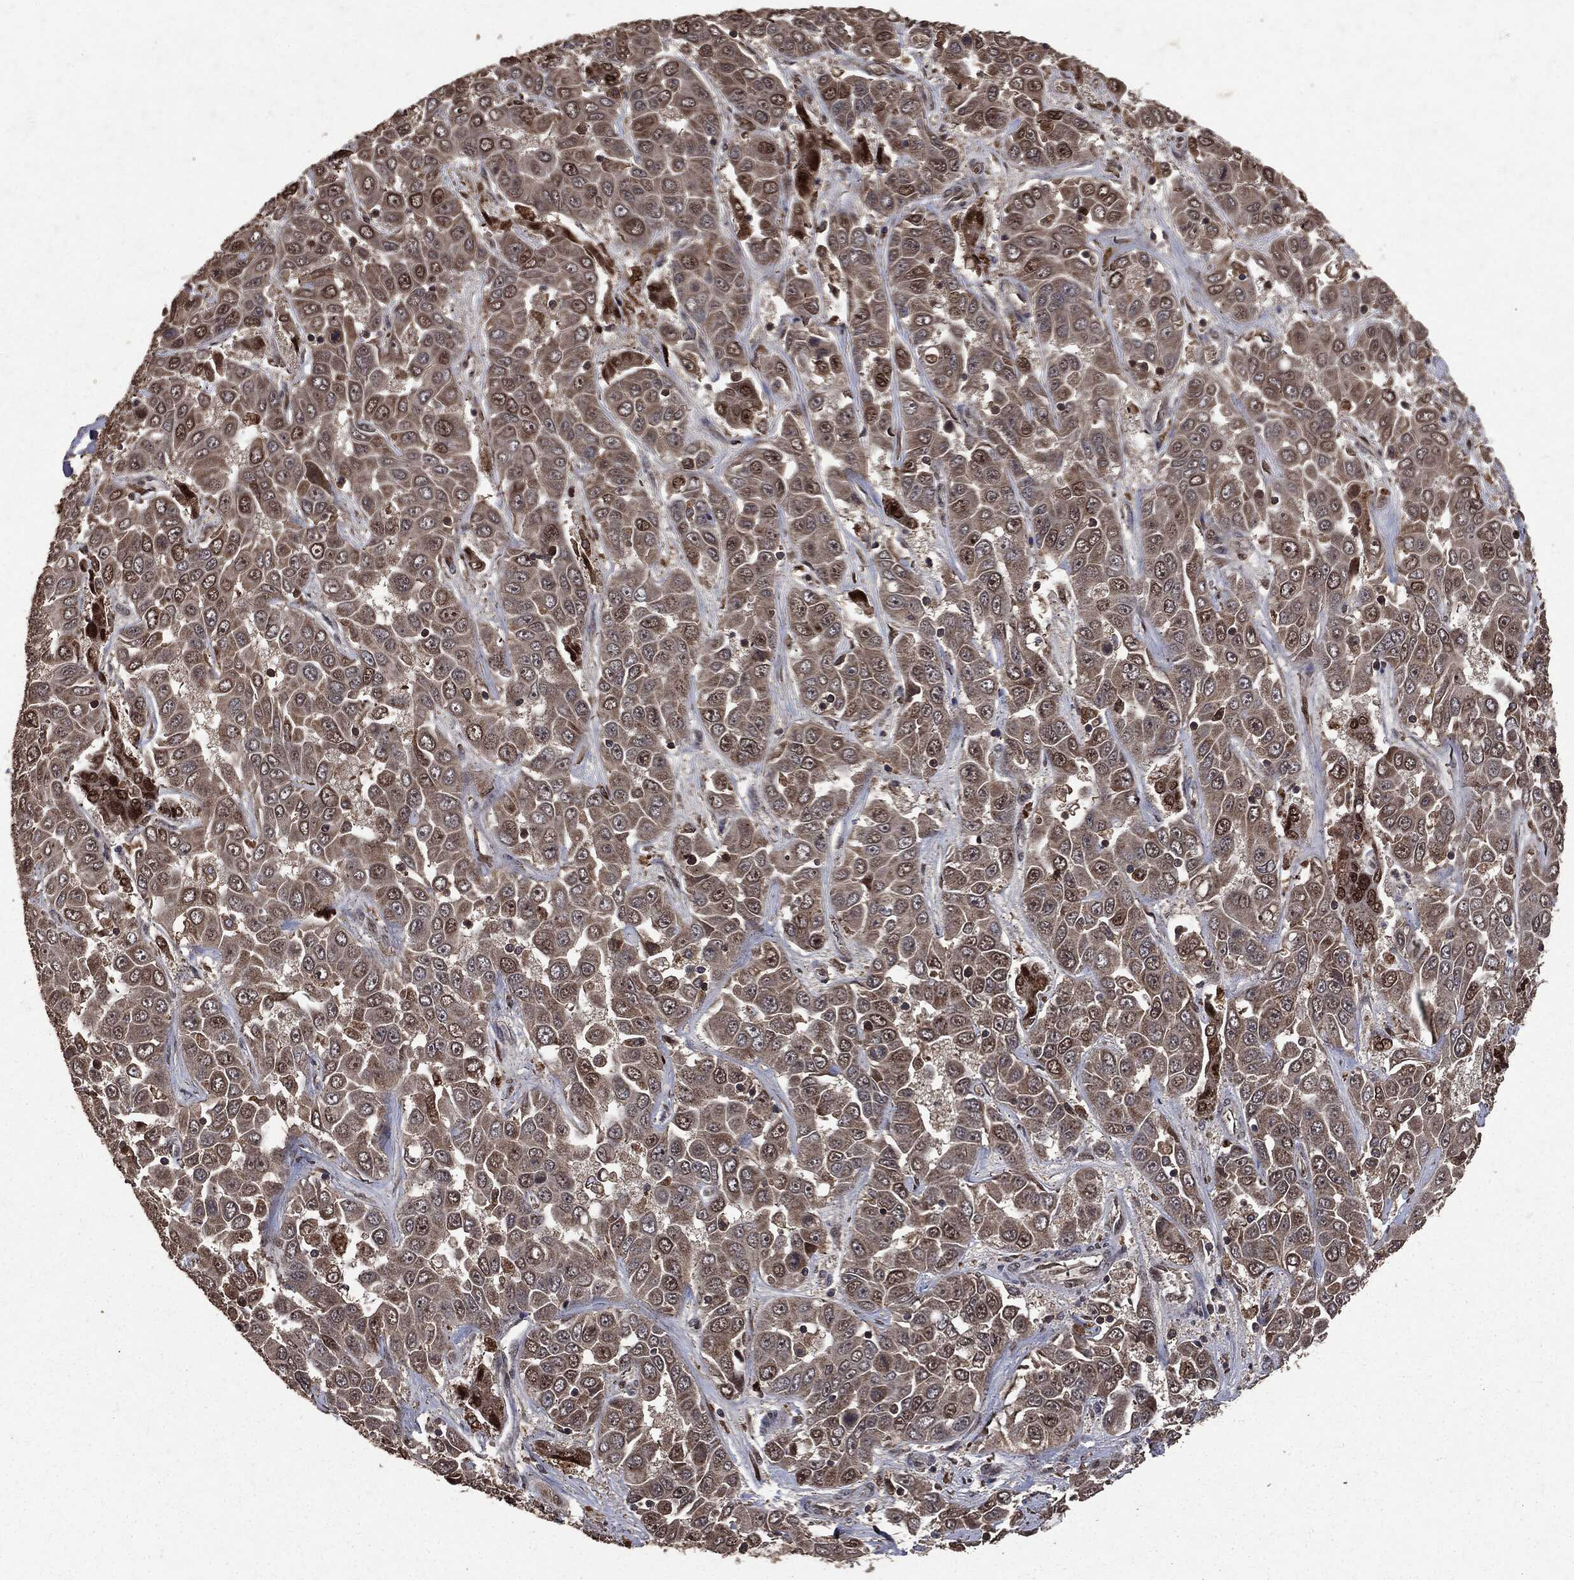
{"staining": {"intensity": "strong", "quantity": "<25%", "location": "cytoplasmic/membranous,nuclear"}, "tissue": "liver cancer", "cell_type": "Tumor cells", "image_type": "cancer", "snomed": [{"axis": "morphology", "description": "Cholangiocarcinoma"}, {"axis": "topography", "description": "Liver"}], "caption": "Immunohistochemistry (DAB) staining of human cholangiocarcinoma (liver) shows strong cytoplasmic/membranous and nuclear protein staining in about <25% of tumor cells.", "gene": "PPP6R2", "patient": {"sex": "female", "age": 52}}